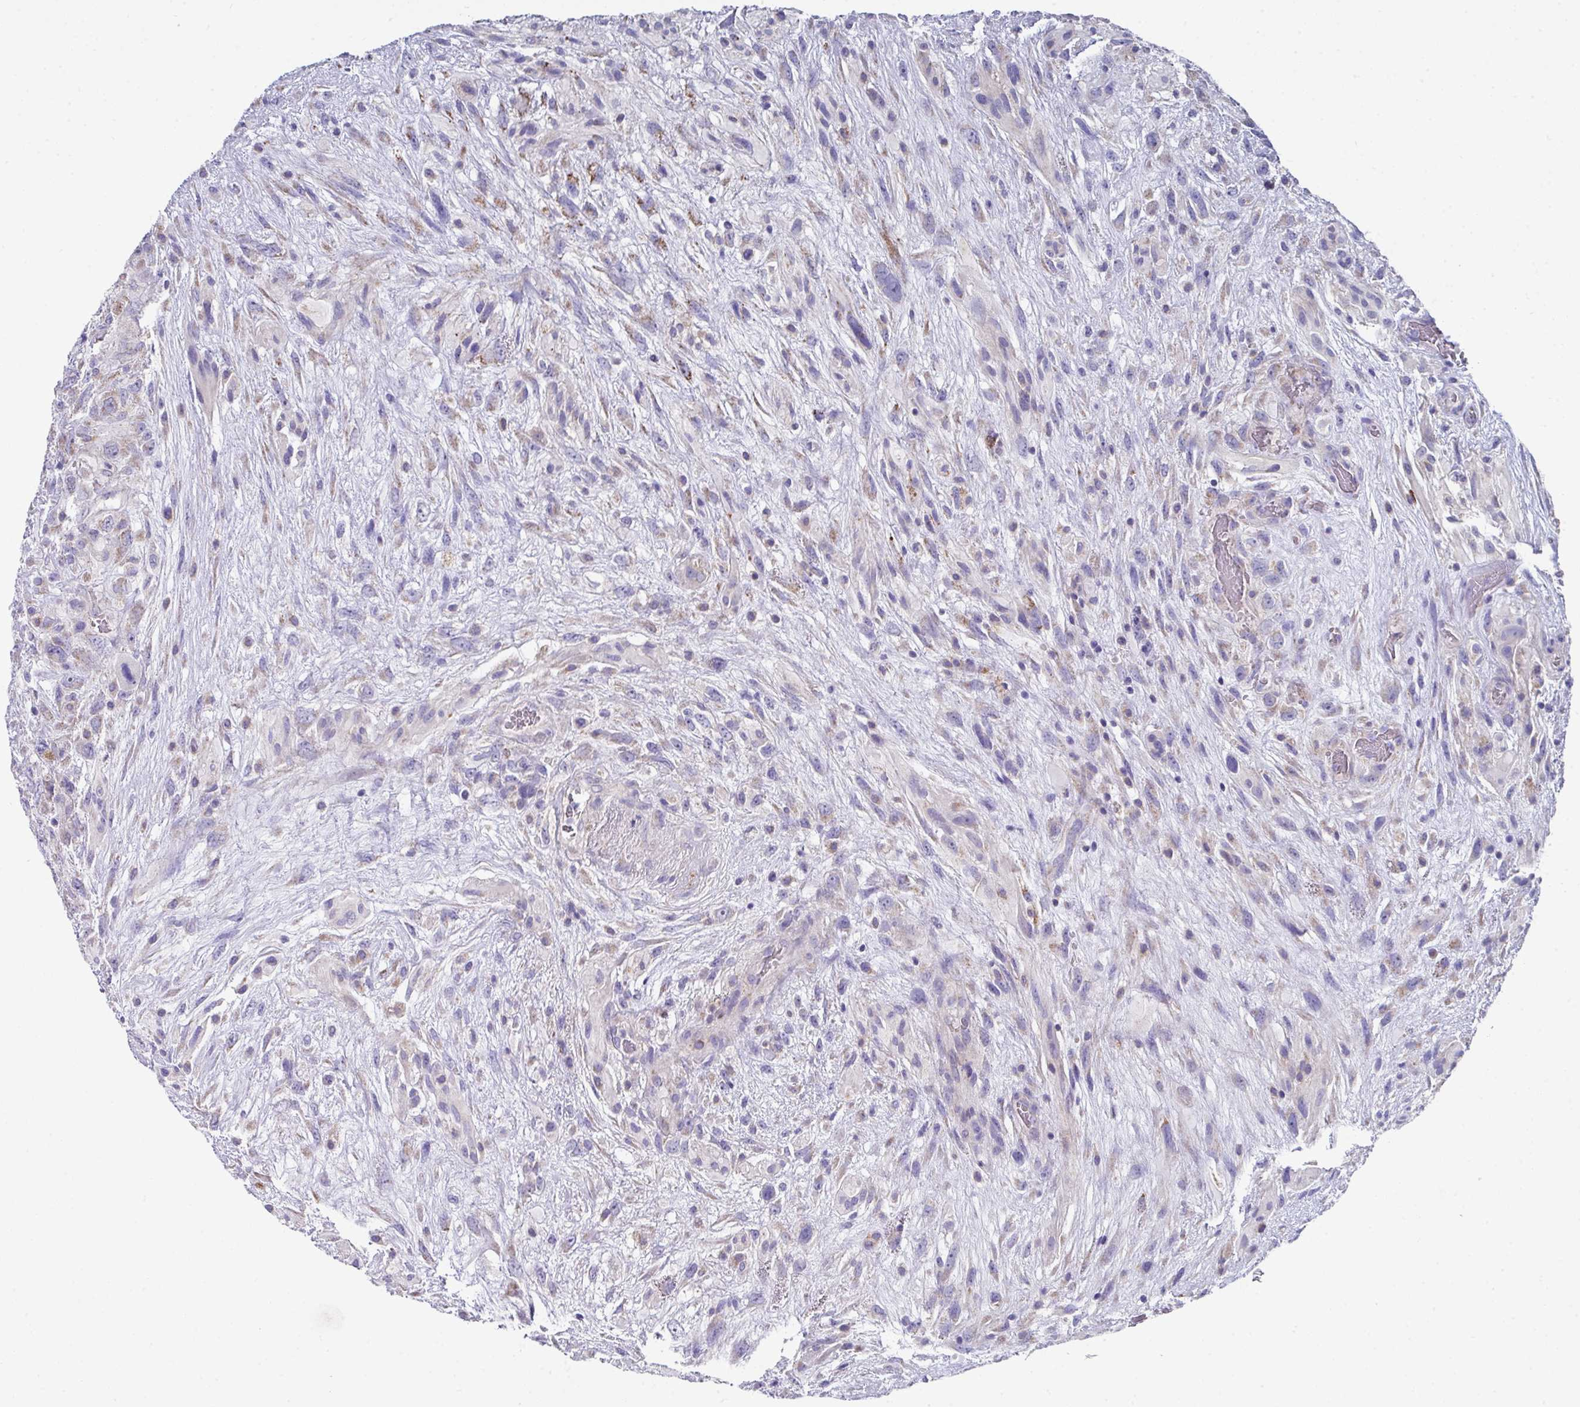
{"staining": {"intensity": "moderate", "quantity": "<25%", "location": "cytoplasmic/membranous"}, "tissue": "glioma", "cell_type": "Tumor cells", "image_type": "cancer", "snomed": [{"axis": "morphology", "description": "Glioma, malignant, High grade"}, {"axis": "topography", "description": "Brain"}], "caption": "Glioma stained with a brown dye exhibits moderate cytoplasmic/membranous positive positivity in about <25% of tumor cells.", "gene": "CLDN1", "patient": {"sex": "male", "age": 61}}